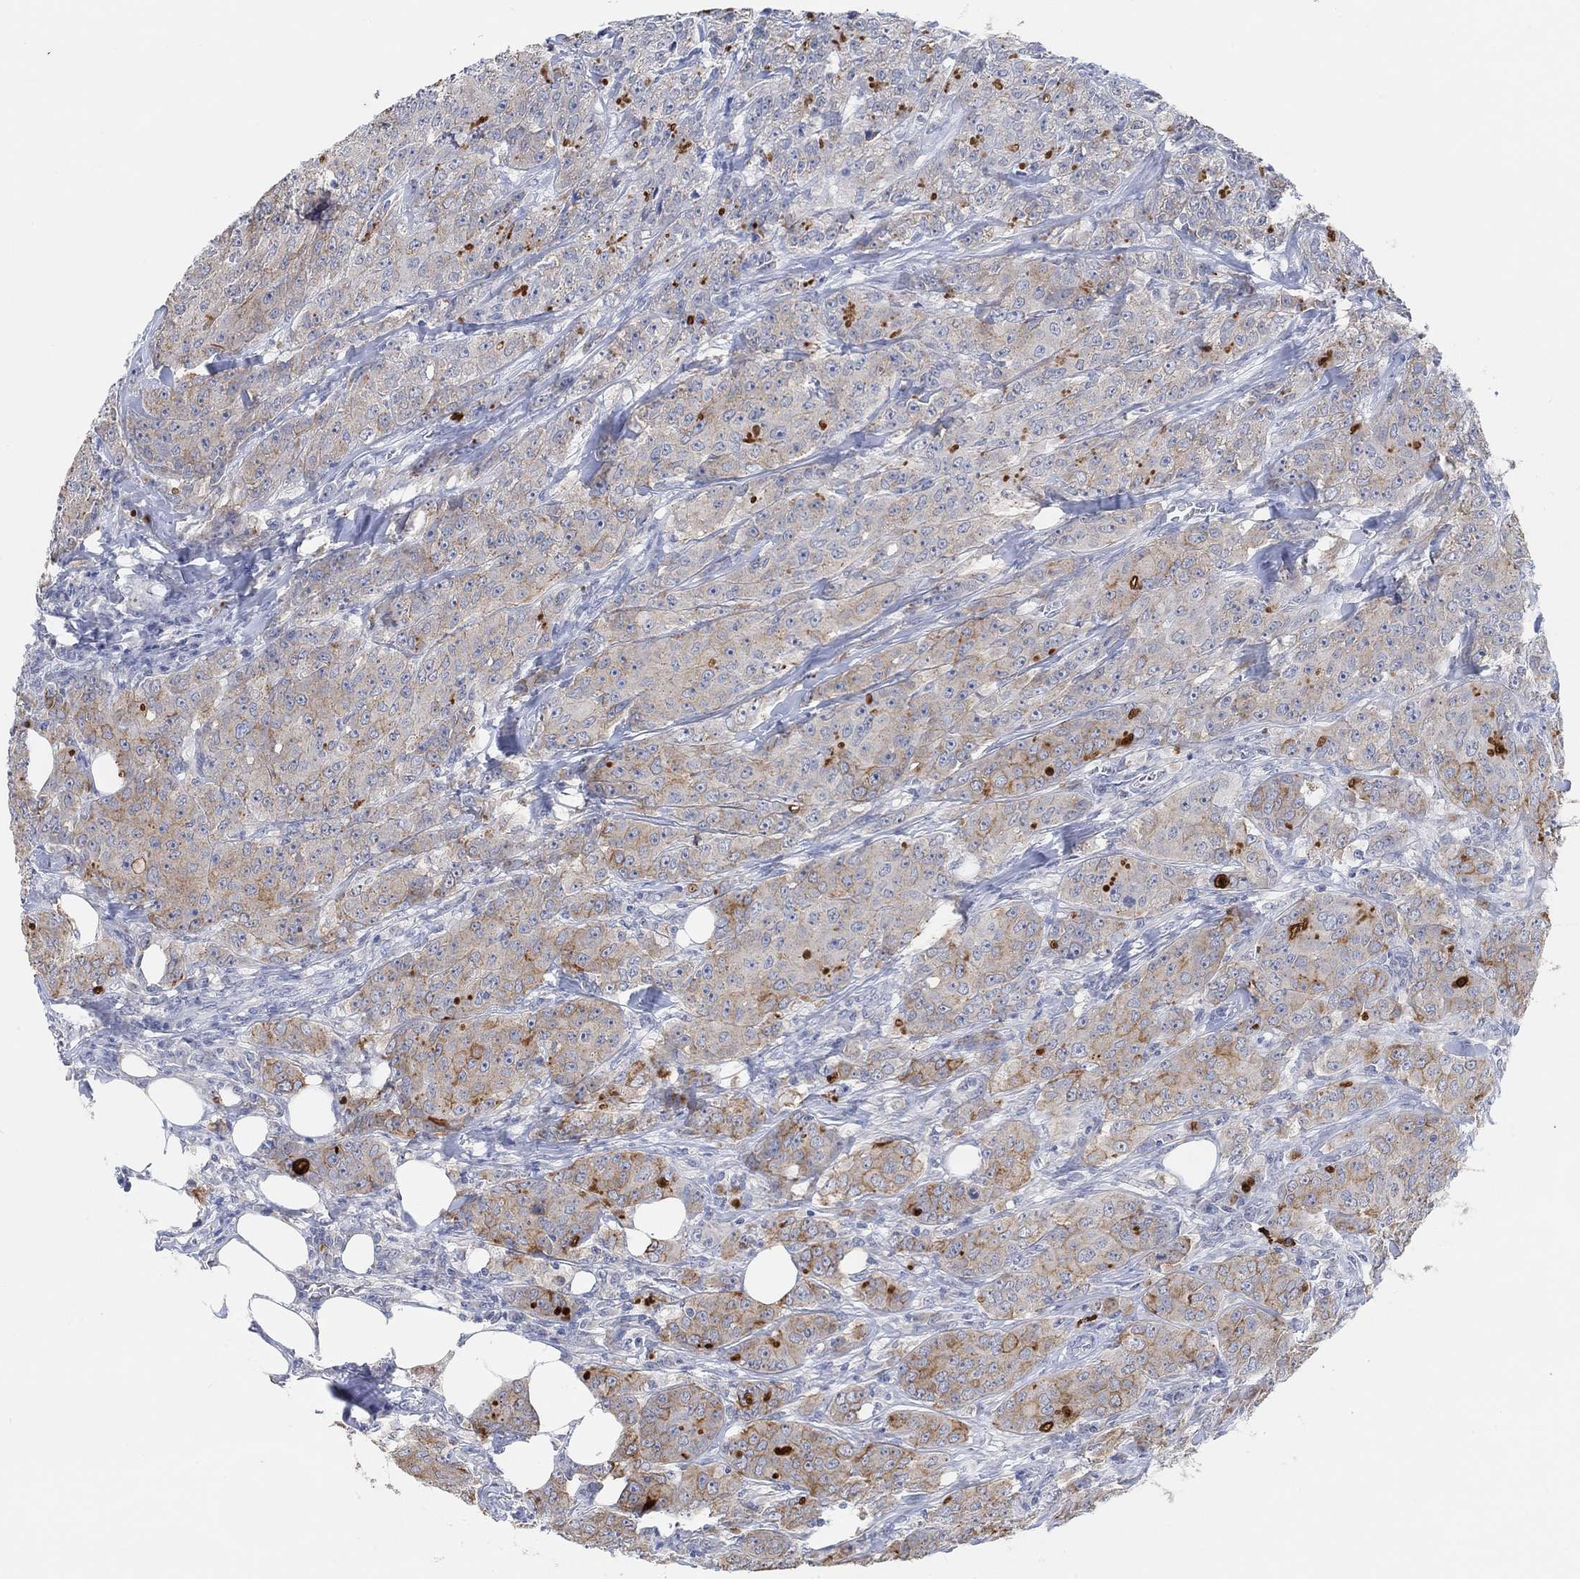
{"staining": {"intensity": "moderate", "quantity": "<25%", "location": "cytoplasmic/membranous"}, "tissue": "breast cancer", "cell_type": "Tumor cells", "image_type": "cancer", "snomed": [{"axis": "morphology", "description": "Duct carcinoma"}, {"axis": "topography", "description": "Breast"}], "caption": "The histopathology image reveals a brown stain indicating the presence of a protein in the cytoplasmic/membranous of tumor cells in breast intraductal carcinoma. Immunohistochemistry (ihc) stains the protein in brown and the nuclei are stained blue.", "gene": "MUC1", "patient": {"sex": "female", "age": 43}}